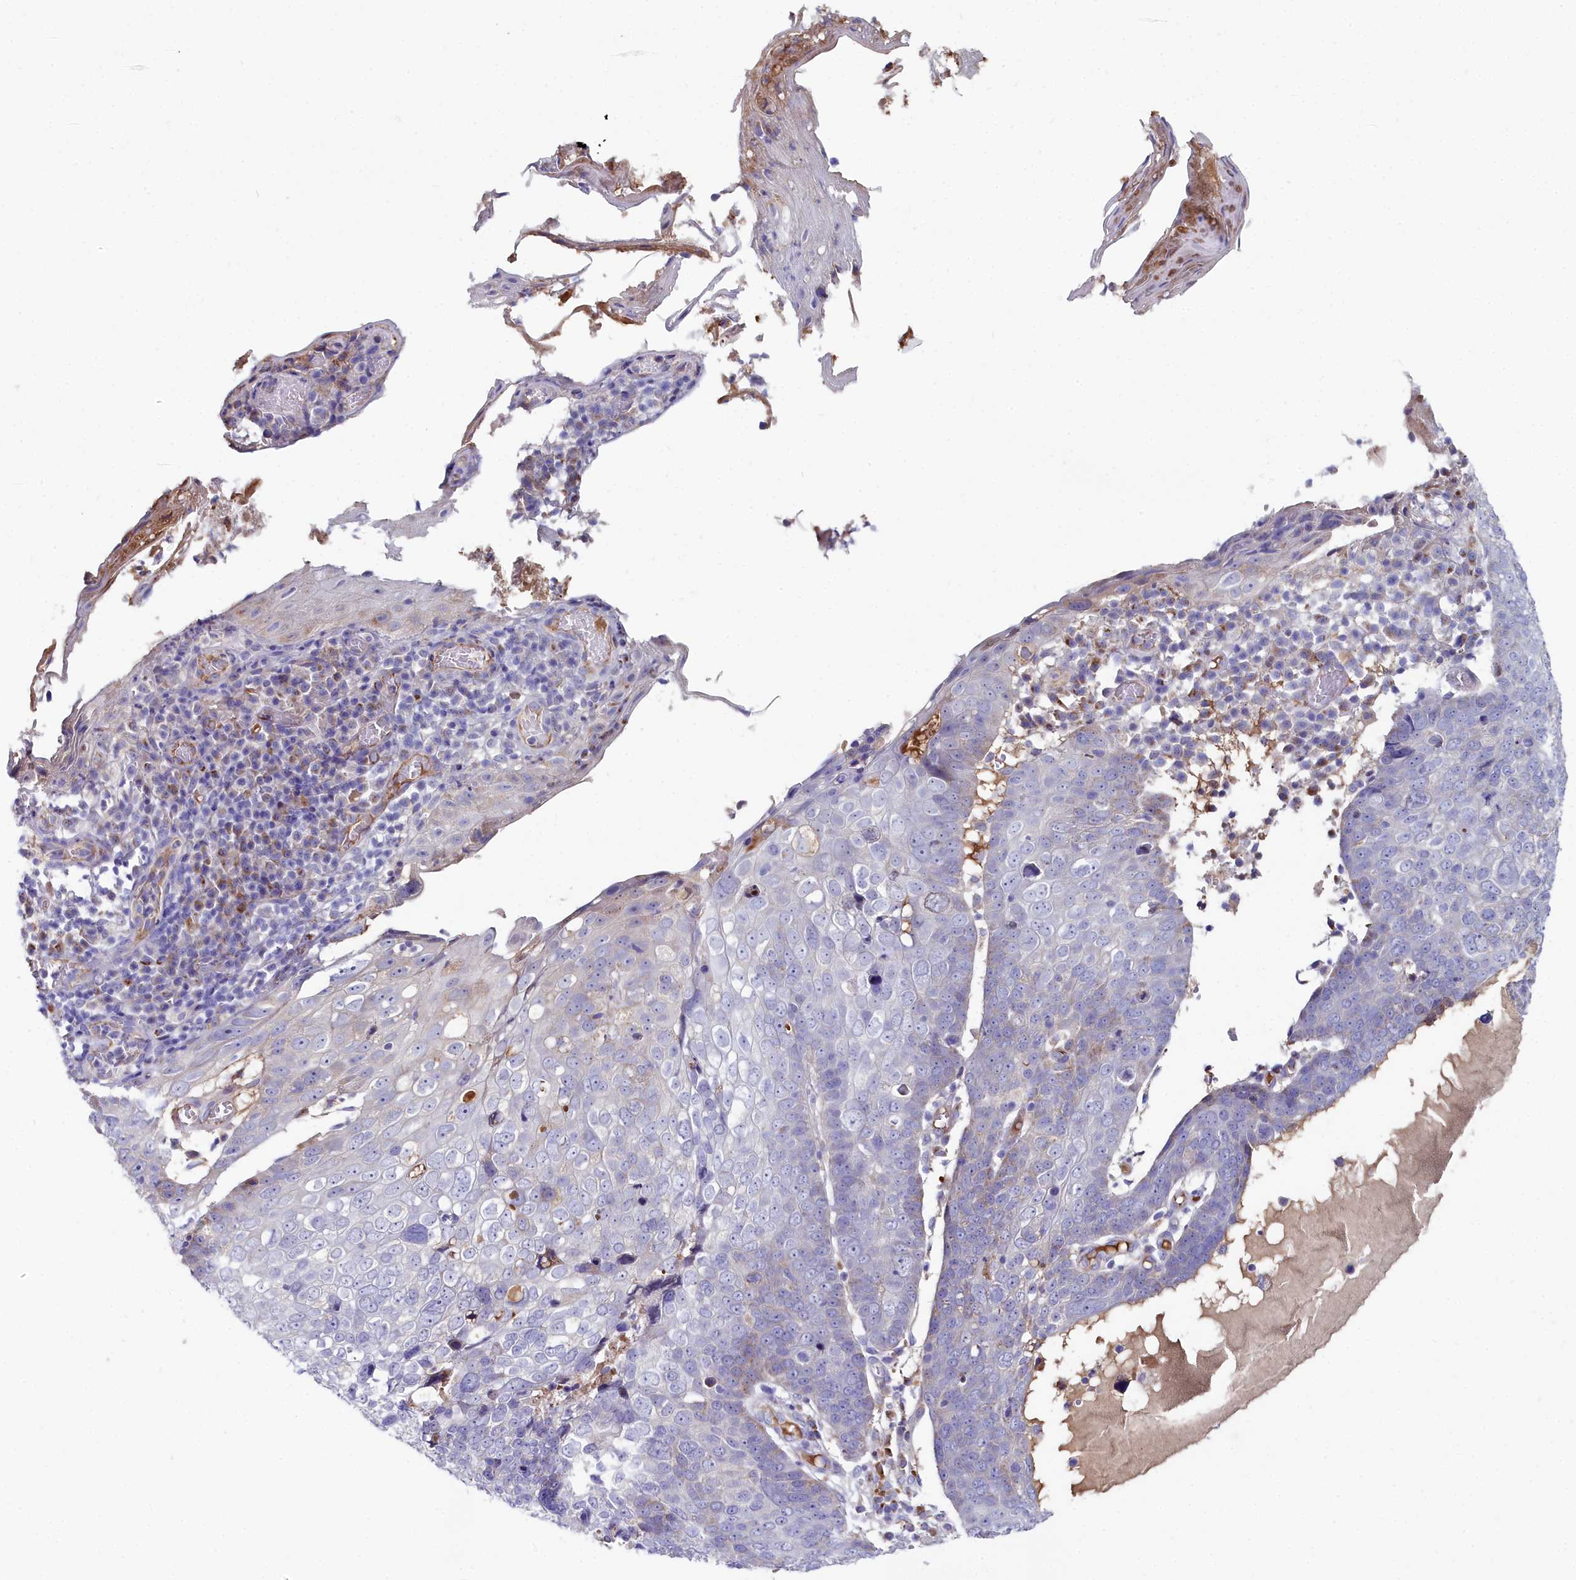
{"staining": {"intensity": "negative", "quantity": "none", "location": "none"}, "tissue": "skin cancer", "cell_type": "Tumor cells", "image_type": "cancer", "snomed": [{"axis": "morphology", "description": "Squamous cell carcinoma, NOS"}, {"axis": "topography", "description": "Skin"}], "caption": "High magnification brightfield microscopy of skin squamous cell carcinoma stained with DAB (3,3'-diaminobenzidine) (brown) and counterstained with hematoxylin (blue): tumor cells show no significant positivity.", "gene": "SLC49A3", "patient": {"sex": "male", "age": 71}}